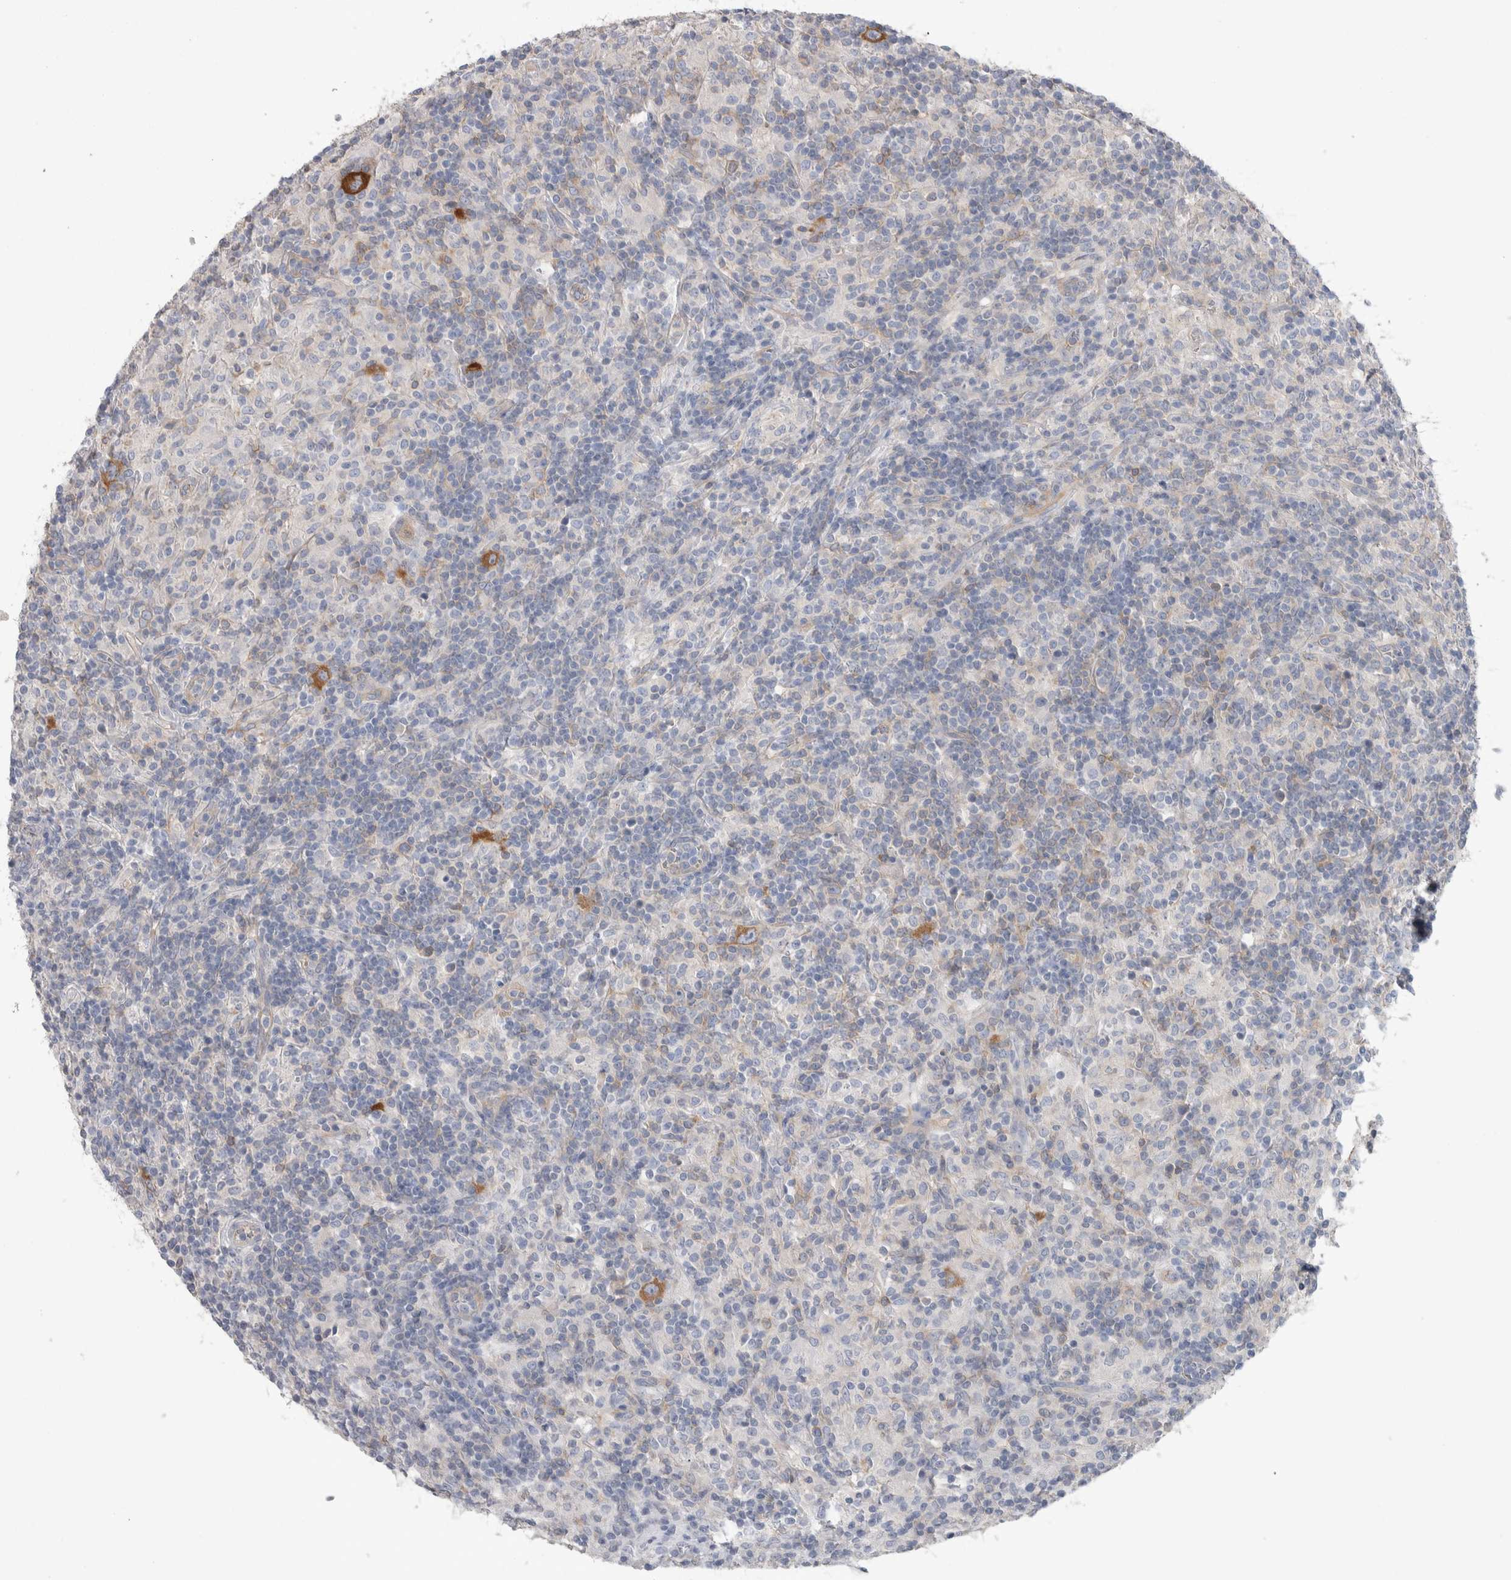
{"staining": {"intensity": "moderate", "quantity": ">75%", "location": "cytoplasmic/membranous"}, "tissue": "lymphoma", "cell_type": "Tumor cells", "image_type": "cancer", "snomed": [{"axis": "morphology", "description": "Hodgkin's disease, NOS"}, {"axis": "topography", "description": "Lymph node"}], "caption": "The micrograph exhibits staining of Hodgkin's disease, revealing moderate cytoplasmic/membranous protein staining (brown color) within tumor cells. (DAB (3,3'-diaminobenzidine) IHC, brown staining for protein, blue staining for nuclei).", "gene": "GPHN", "patient": {"sex": "male", "age": 70}}